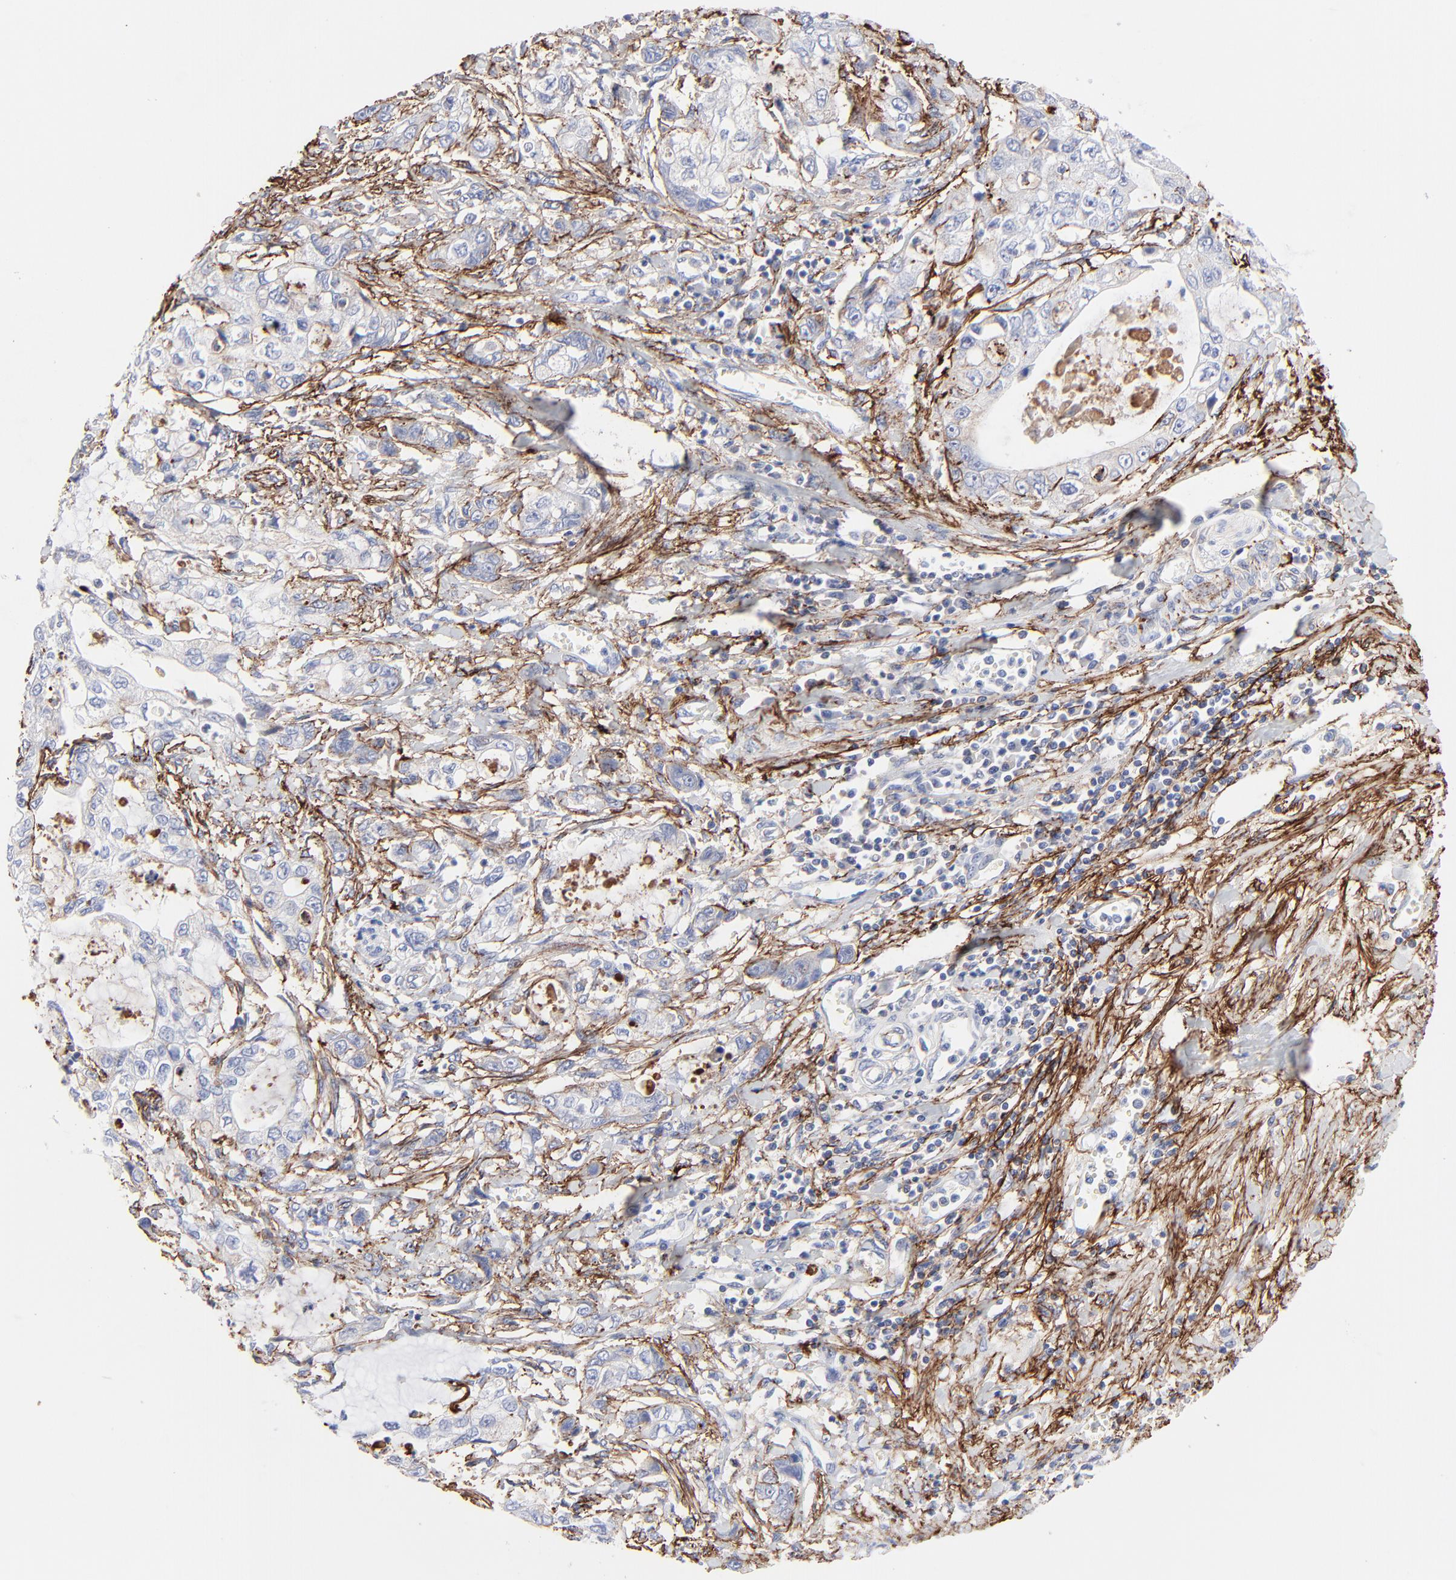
{"staining": {"intensity": "negative", "quantity": "none", "location": "none"}, "tissue": "stomach cancer", "cell_type": "Tumor cells", "image_type": "cancer", "snomed": [{"axis": "morphology", "description": "Adenocarcinoma, NOS"}, {"axis": "topography", "description": "Stomach, upper"}], "caption": "Protein analysis of adenocarcinoma (stomach) shows no significant expression in tumor cells.", "gene": "FBLN2", "patient": {"sex": "female", "age": 52}}